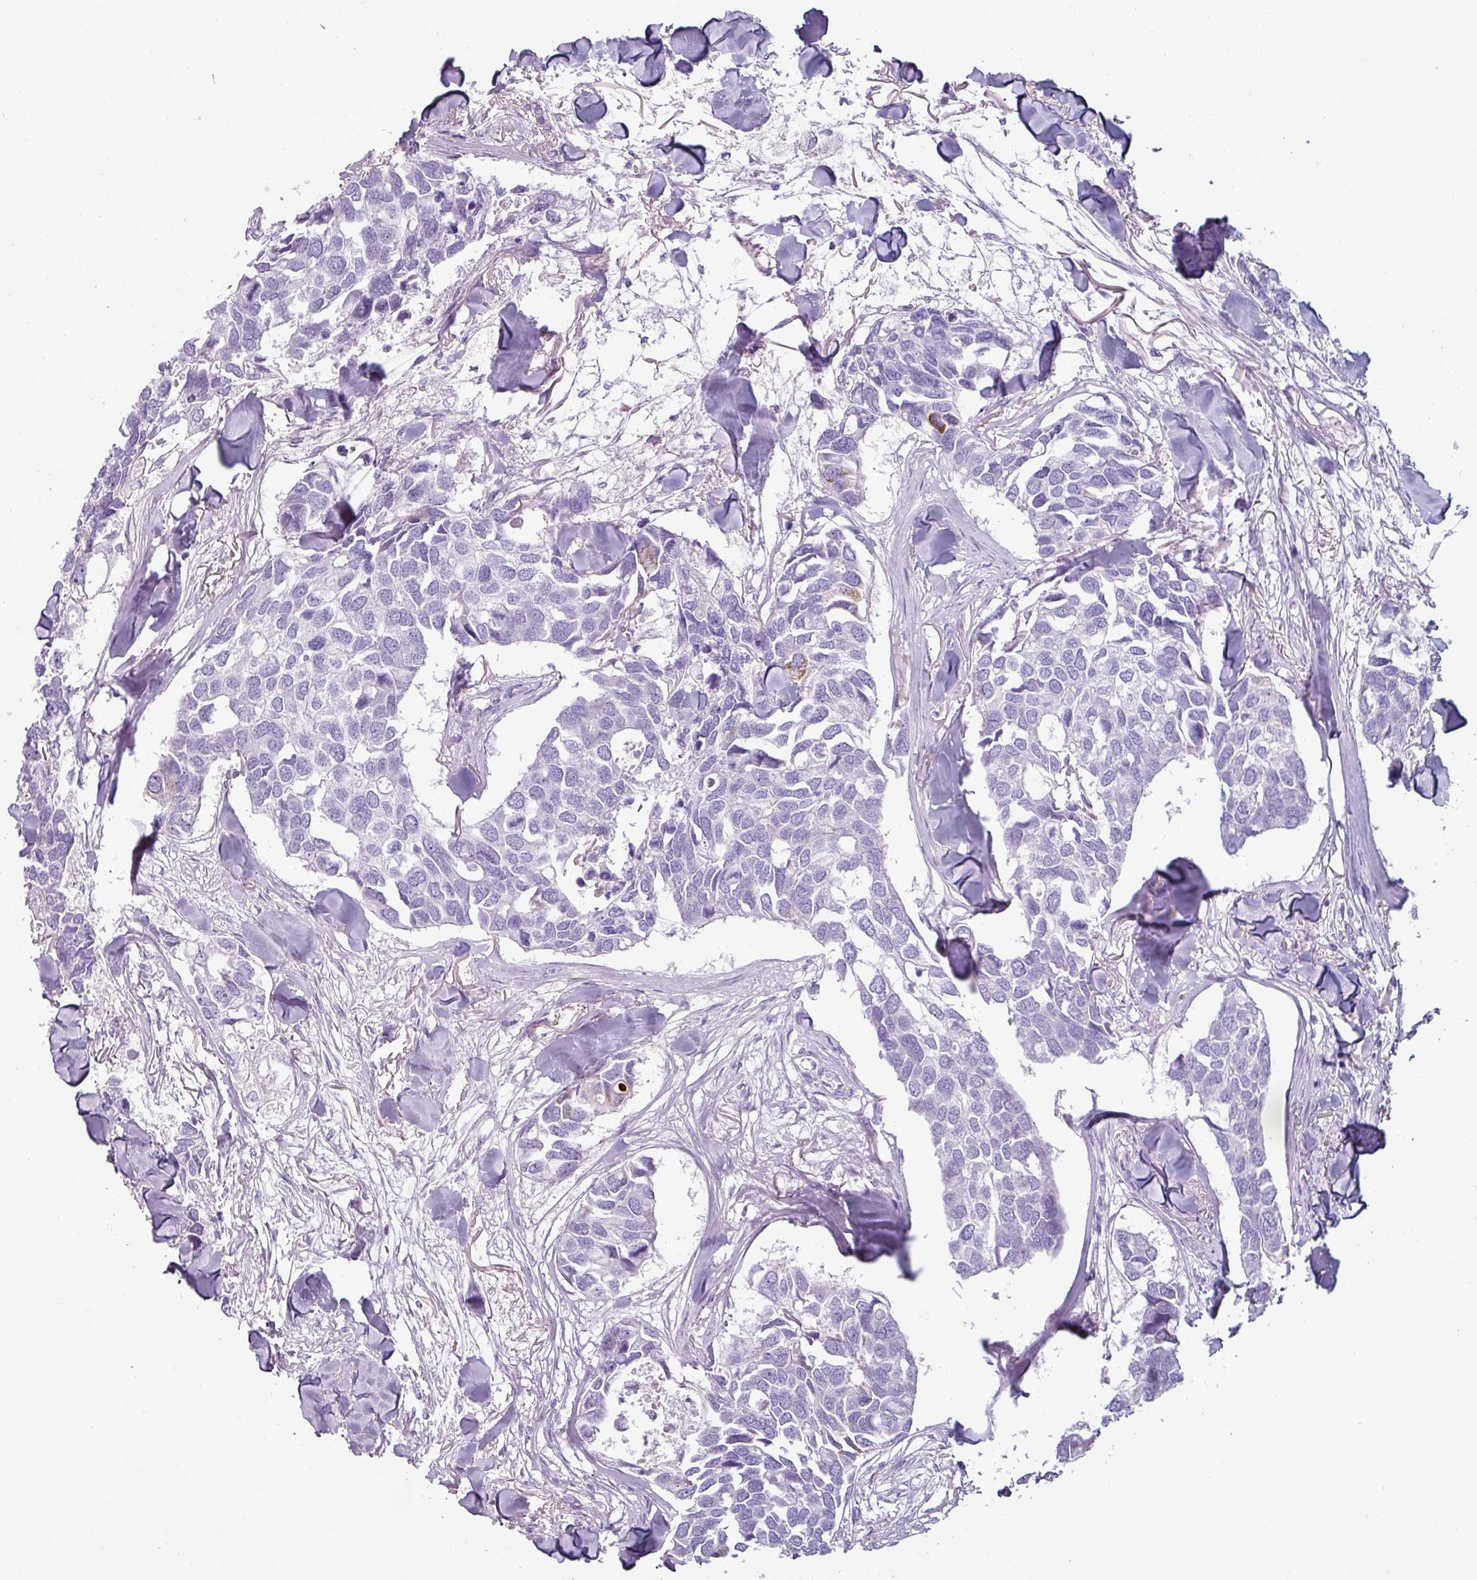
{"staining": {"intensity": "negative", "quantity": "none", "location": "none"}, "tissue": "breast cancer", "cell_type": "Tumor cells", "image_type": "cancer", "snomed": [{"axis": "morphology", "description": "Duct carcinoma"}, {"axis": "topography", "description": "Breast"}], "caption": "Immunohistochemistry (IHC) histopathology image of neoplastic tissue: breast invasive ductal carcinoma stained with DAB shows no significant protein staining in tumor cells.", "gene": "CLCA1", "patient": {"sex": "female", "age": 83}}